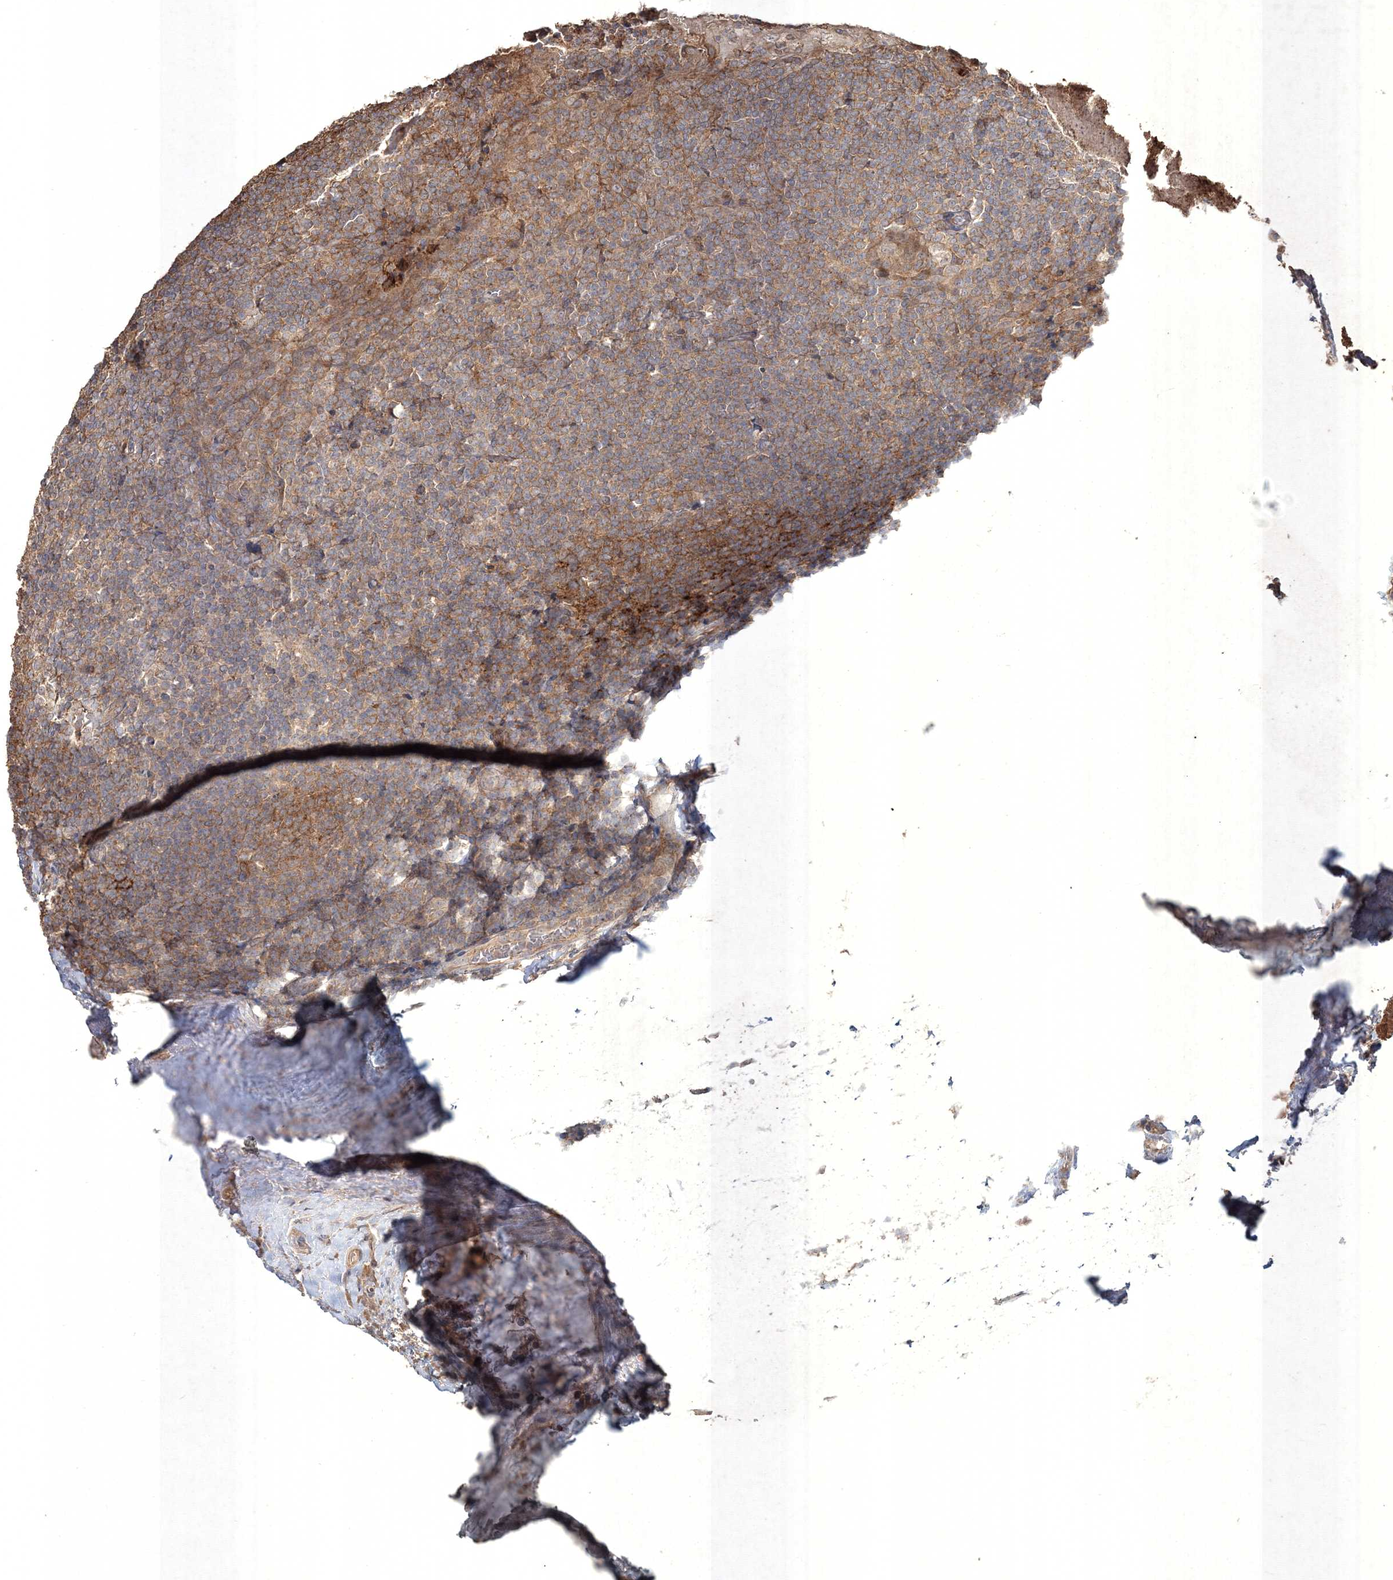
{"staining": {"intensity": "moderate", "quantity": ">75%", "location": "cytoplasmic/membranous"}, "tissue": "tonsil", "cell_type": "Germinal center cells", "image_type": "normal", "snomed": [{"axis": "morphology", "description": "Normal tissue, NOS"}, {"axis": "topography", "description": "Tonsil"}], "caption": "Germinal center cells show moderate cytoplasmic/membranous positivity in approximately >75% of cells in unremarkable tonsil.", "gene": "SPRY1", "patient": {"sex": "male", "age": 37}}